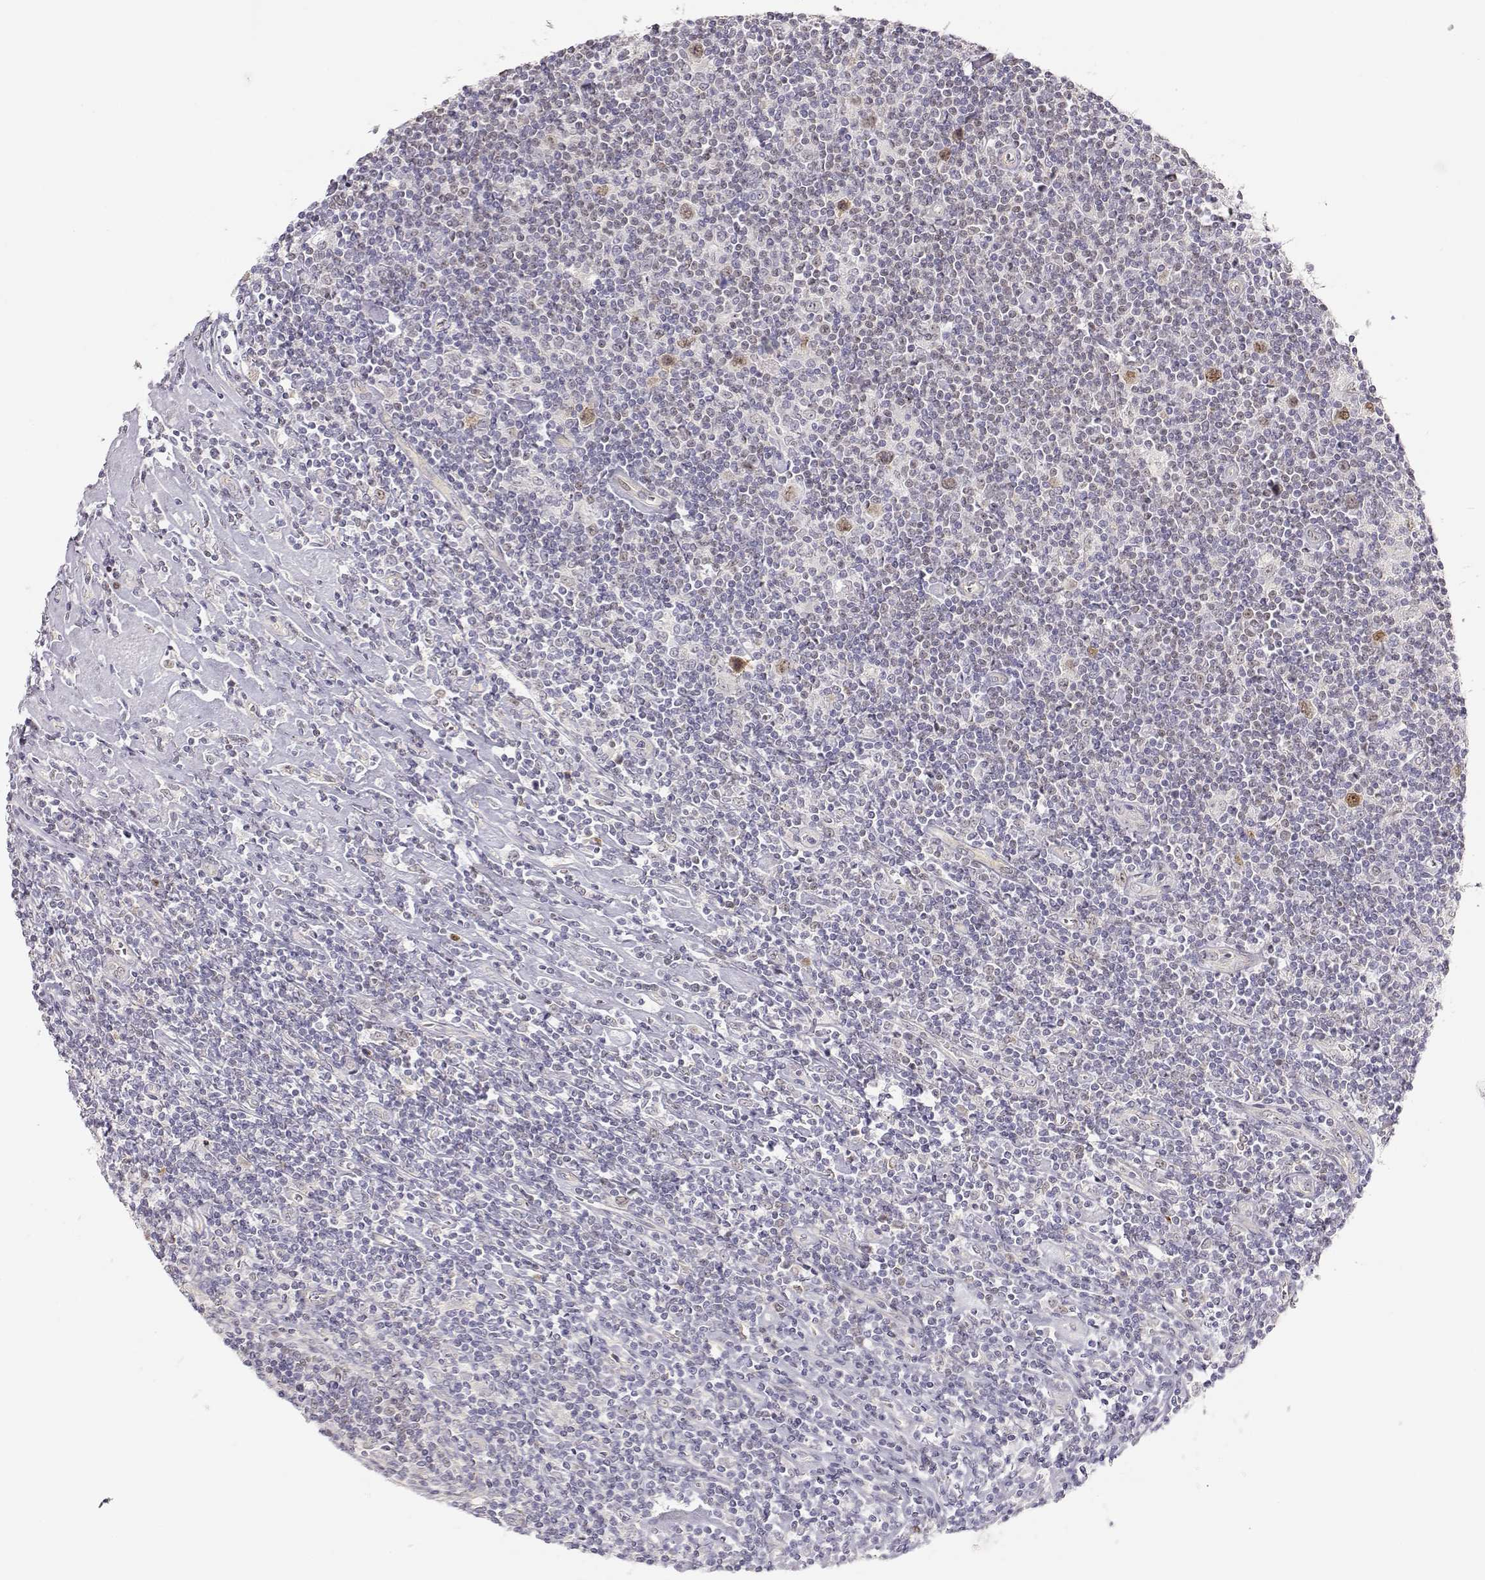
{"staining": {"intensity": "weak", "quantity": ">75%", "location": "nuclear"}, "tissue": "lymphoma", "cell_type": "Tumor cells", "image_type": "cancer", "snomed": [{"axis": "morphology", "description": "Hodgkin's disease, NOS"}, {"axis": "topography", "description": "Lymph node"}], "caption": "IHC image of Hodgkin's disease stained for a protein (brown), which demonstrates low levels of weak nuclear staining in approximately >75% of tumor cells.", "gene": "EAF2", "patient": {"sex": "male", "age": 40}}